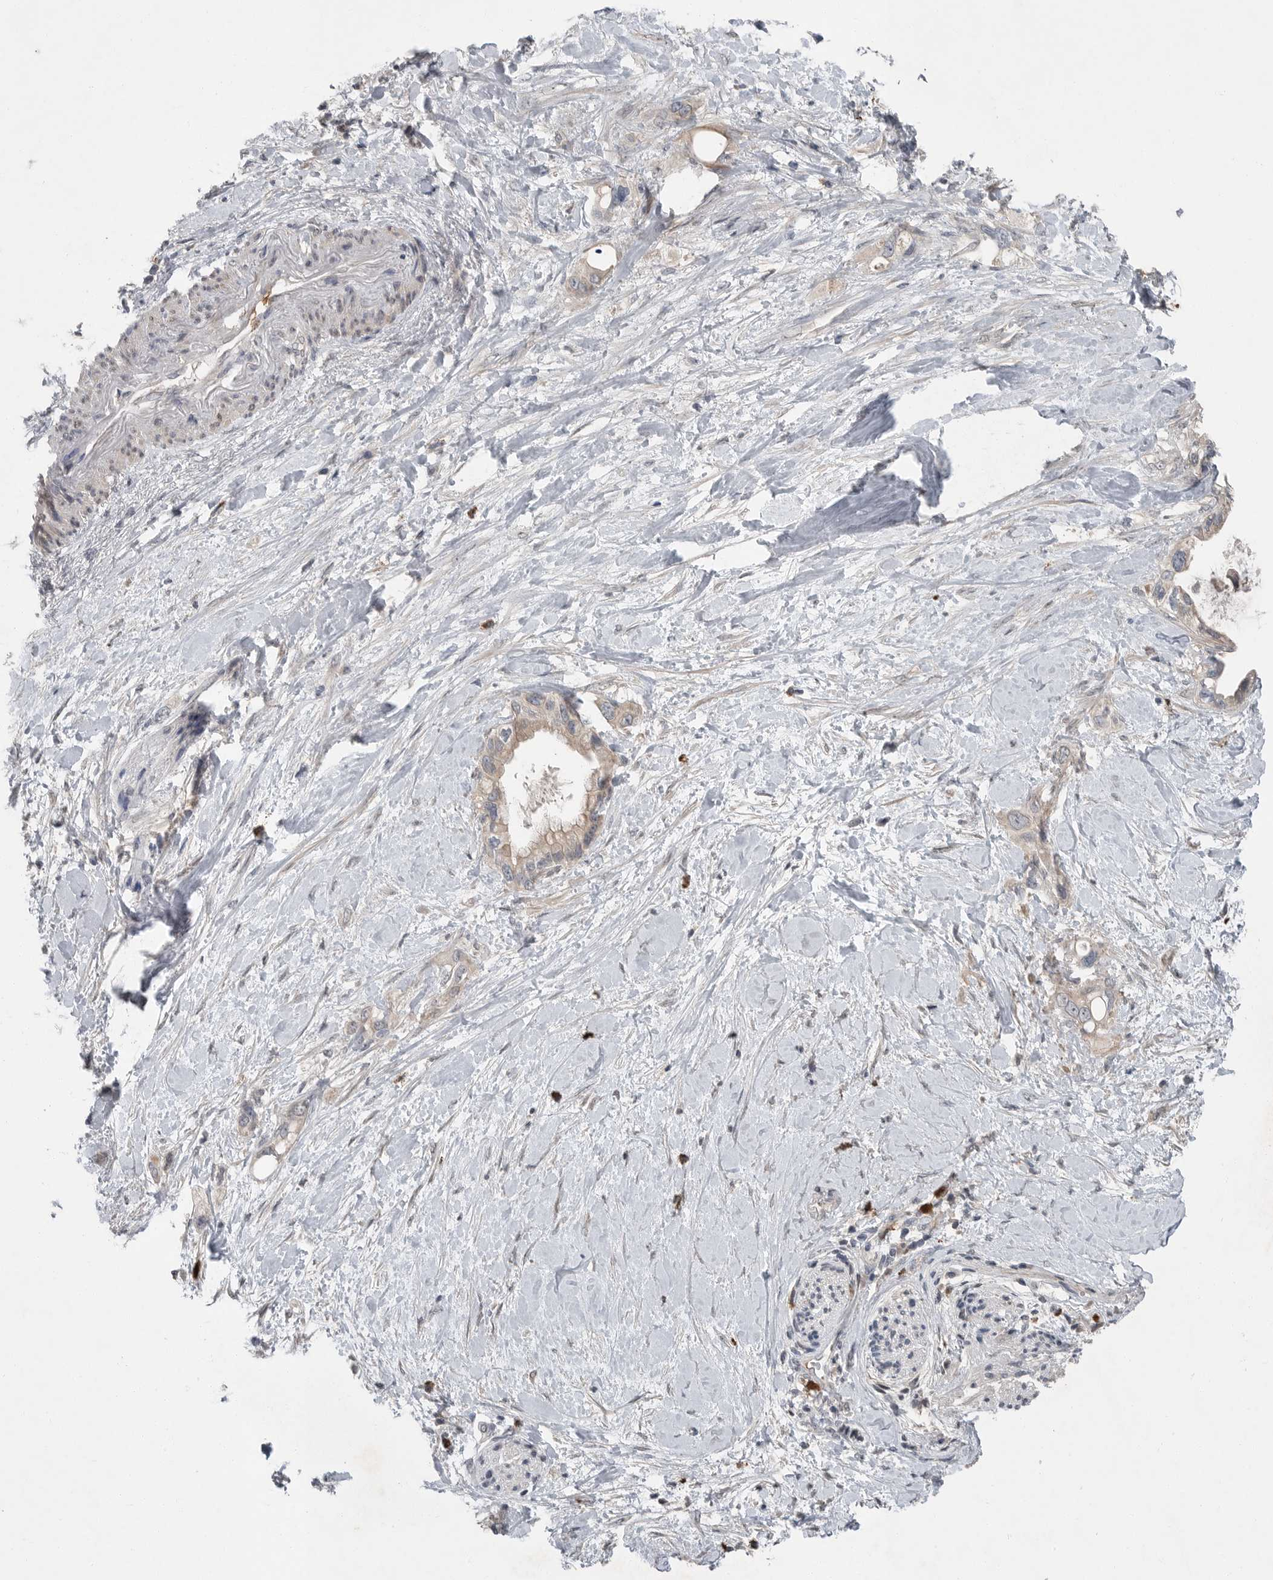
{"staining": {"intensity": "weak", "quantity": ">75%", "location": "cytoplasmic/membranous"}, "tissue": "pancreatic cancer", "cell_type": "Tumor cells", "image_type": "cancer", "snomed": [{"axis": "morphology", "description": "Adenocarcinoma, NOS"}, {"axis": "topography", "description": "Pancreas"}], "caption": "The image displays immunohistochemical staining of pancreatic adenocarcinoma. There is weak cytoplasmic/membranous expression is present in about >75% of tumor cells. (IHC, brightfield microscopy, high magnification).", "gene": "SCP2", "patient": {"sex": "female", "age": 56}}